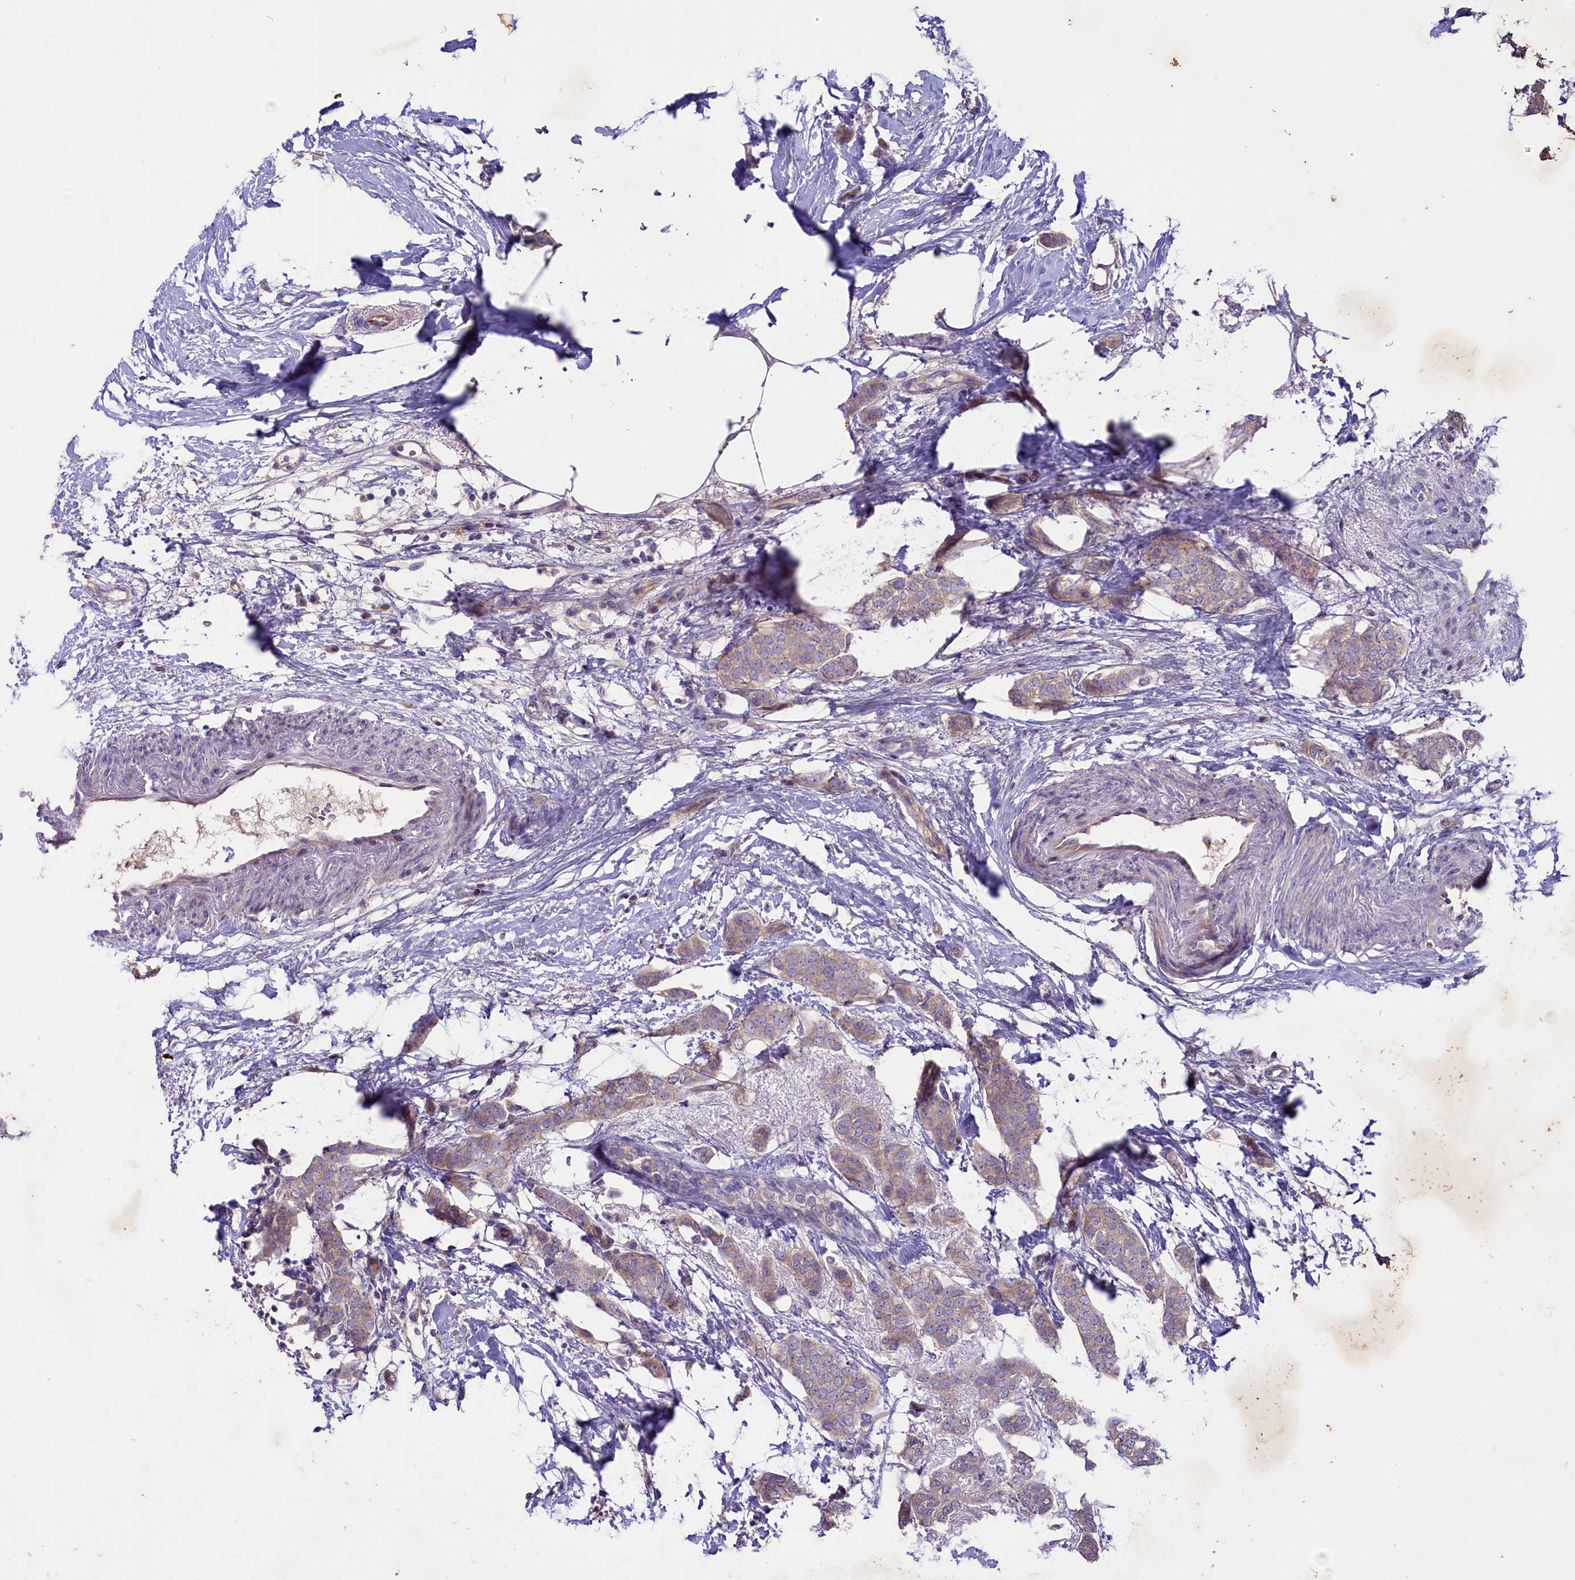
{"staining": {"intensity": "weak", "quantity": "25%-75%", "location": "cytoplasmic/membranous"}, "tissue": "breast cancer", "cell_type": "Tumor cells", "image_type": "cancer", "snomed": [{"axis": "morphology", "description": "Duct carcinoma"}, {"axis": "topography", "description": "Breast"}], "caption": "Brown immunohistochemical staining in human breast infiltrating ductal carcinoma displays weak cytoplasmic/membranous expression in about 25%-75% of tumor cells. (Brightfield microscopy of DAB IHC at high magnification).", "gene": "CD99L2", "patient": {"sex": "female", "age": 72}}